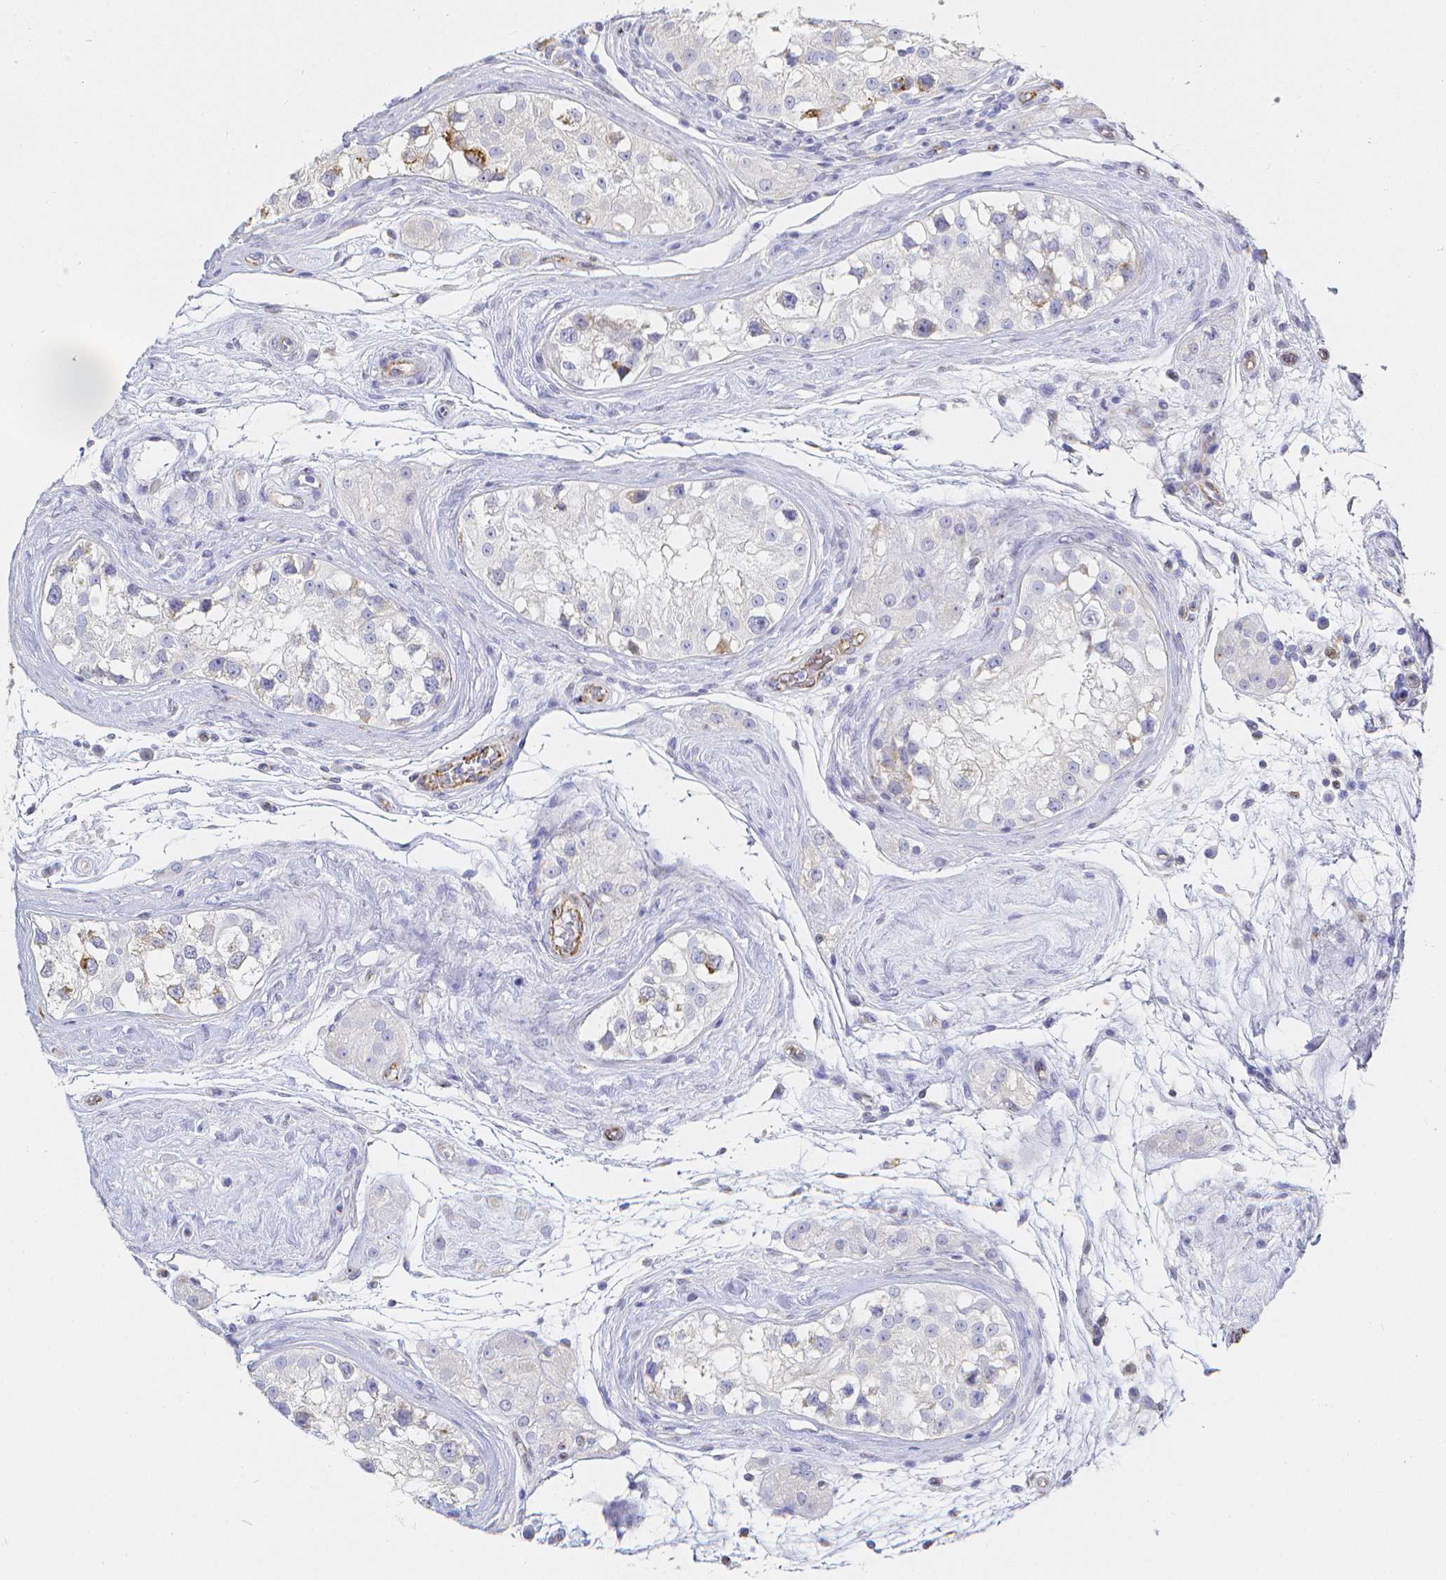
{"staining": {"intensity": "negative", "quantity": "none", "location": "none"}, "tissue": "testis cancer", "cell_type": "Tumor cells", "image_type": "cancer", "snomed": [{"axis": "morphology", "description": "Seminoma, NOS"}, {"axis": "topography", "description": "Testis"}], "caption": "This is a micrograph of IHC staining of seminoma (testis), which shows no positivity in tumor cells.", "gene": "SMURF1", "patient": {"sex": "male", "age": 34}}